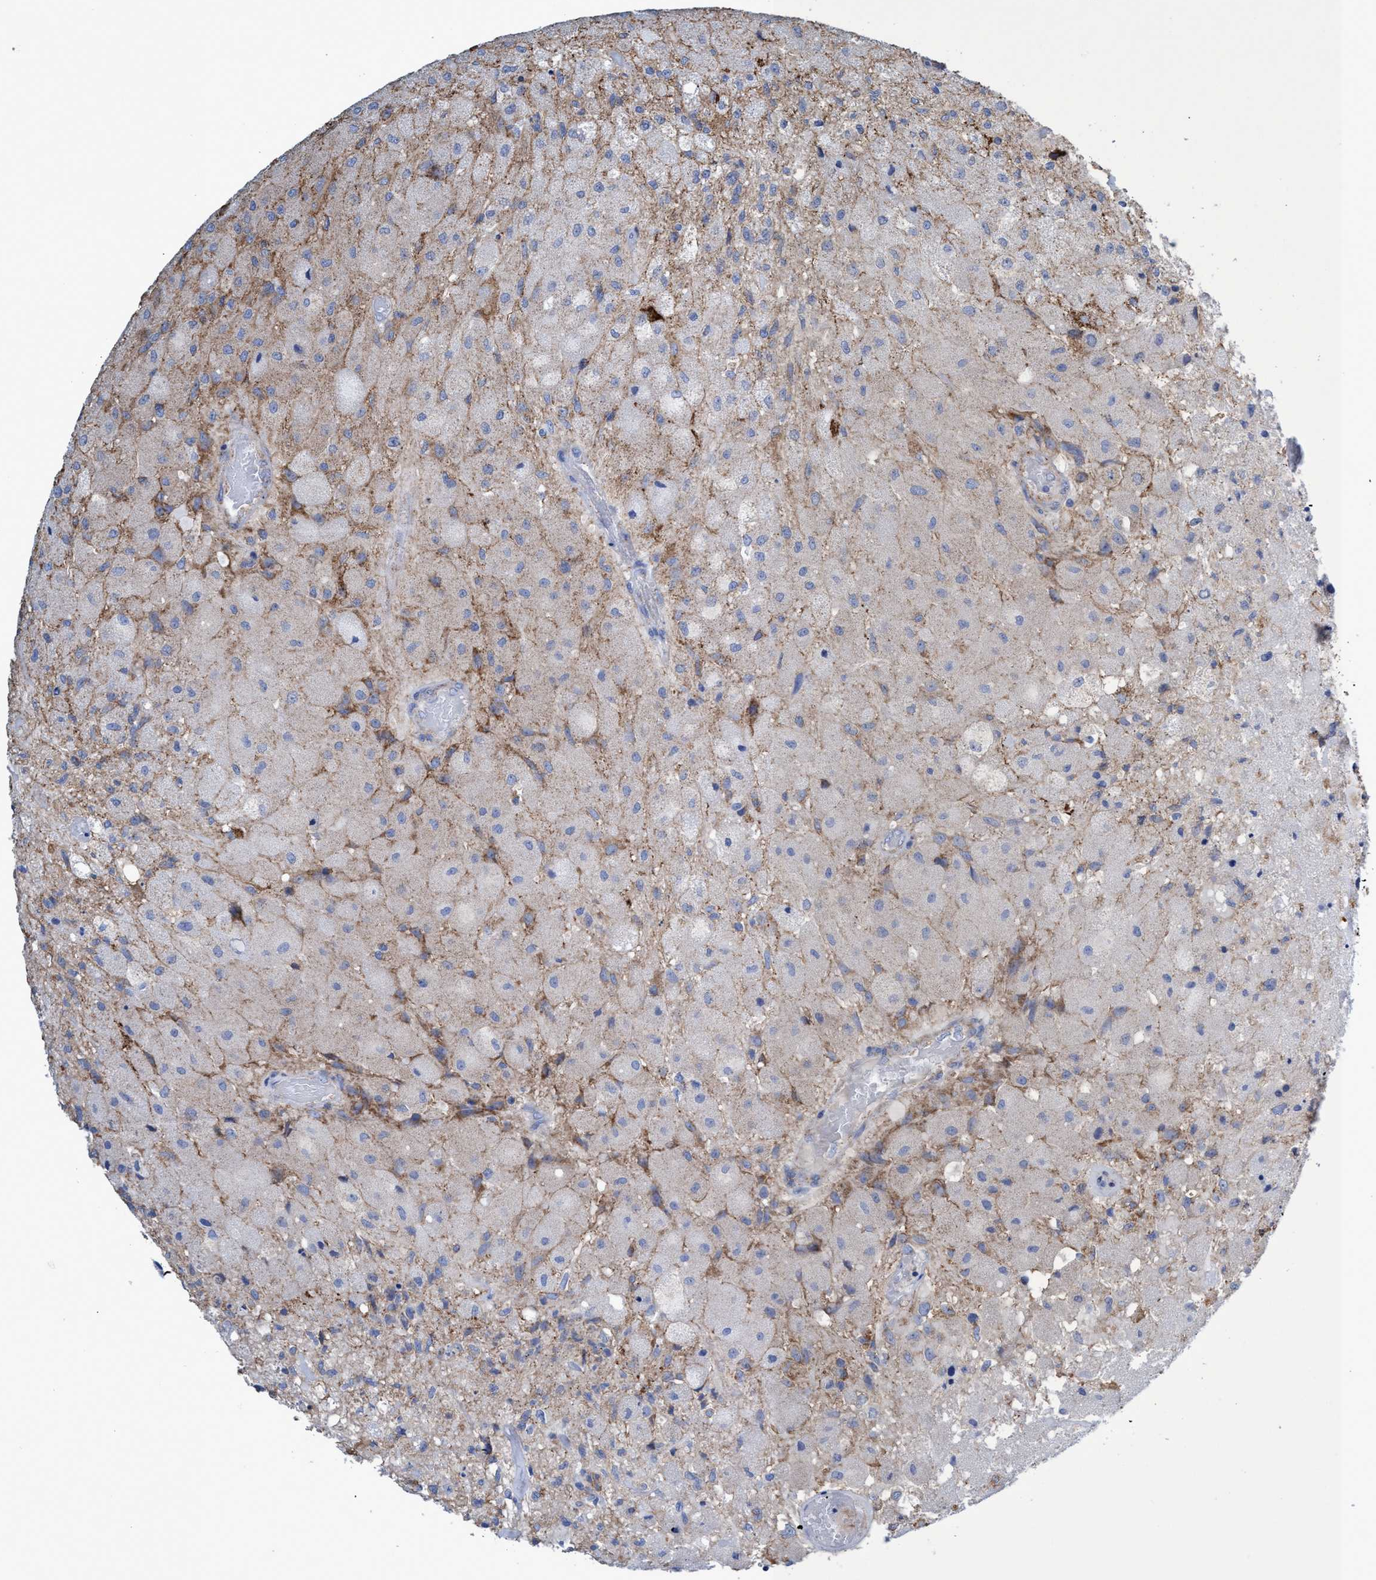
{"staining": {"intensity": "moderate", "quantity": "<25%", "location": "cytoplasmic/membranous"}, "tissue": "glioma", "cell_type": "Tumor cells", "image_type": "cancer", "snomed": [{"axis": "morphology", "description": "Normal tissue, NOS"}, {"axis": "morphology", "description": "Glioma, malignant, High grade"}, {"axis": "topography", "description": "Cerebral cortex"}], "caption": "Immunohistochemistry micrograph of human malignant glioma (high-grade) stained for a protein (brown), which exhibits low levels of moderate cytoplasmic/membranous staining in about <25% of tumor cells.", "gene": "ZNF750", "patient": {"sex": "male", "age": 77}}